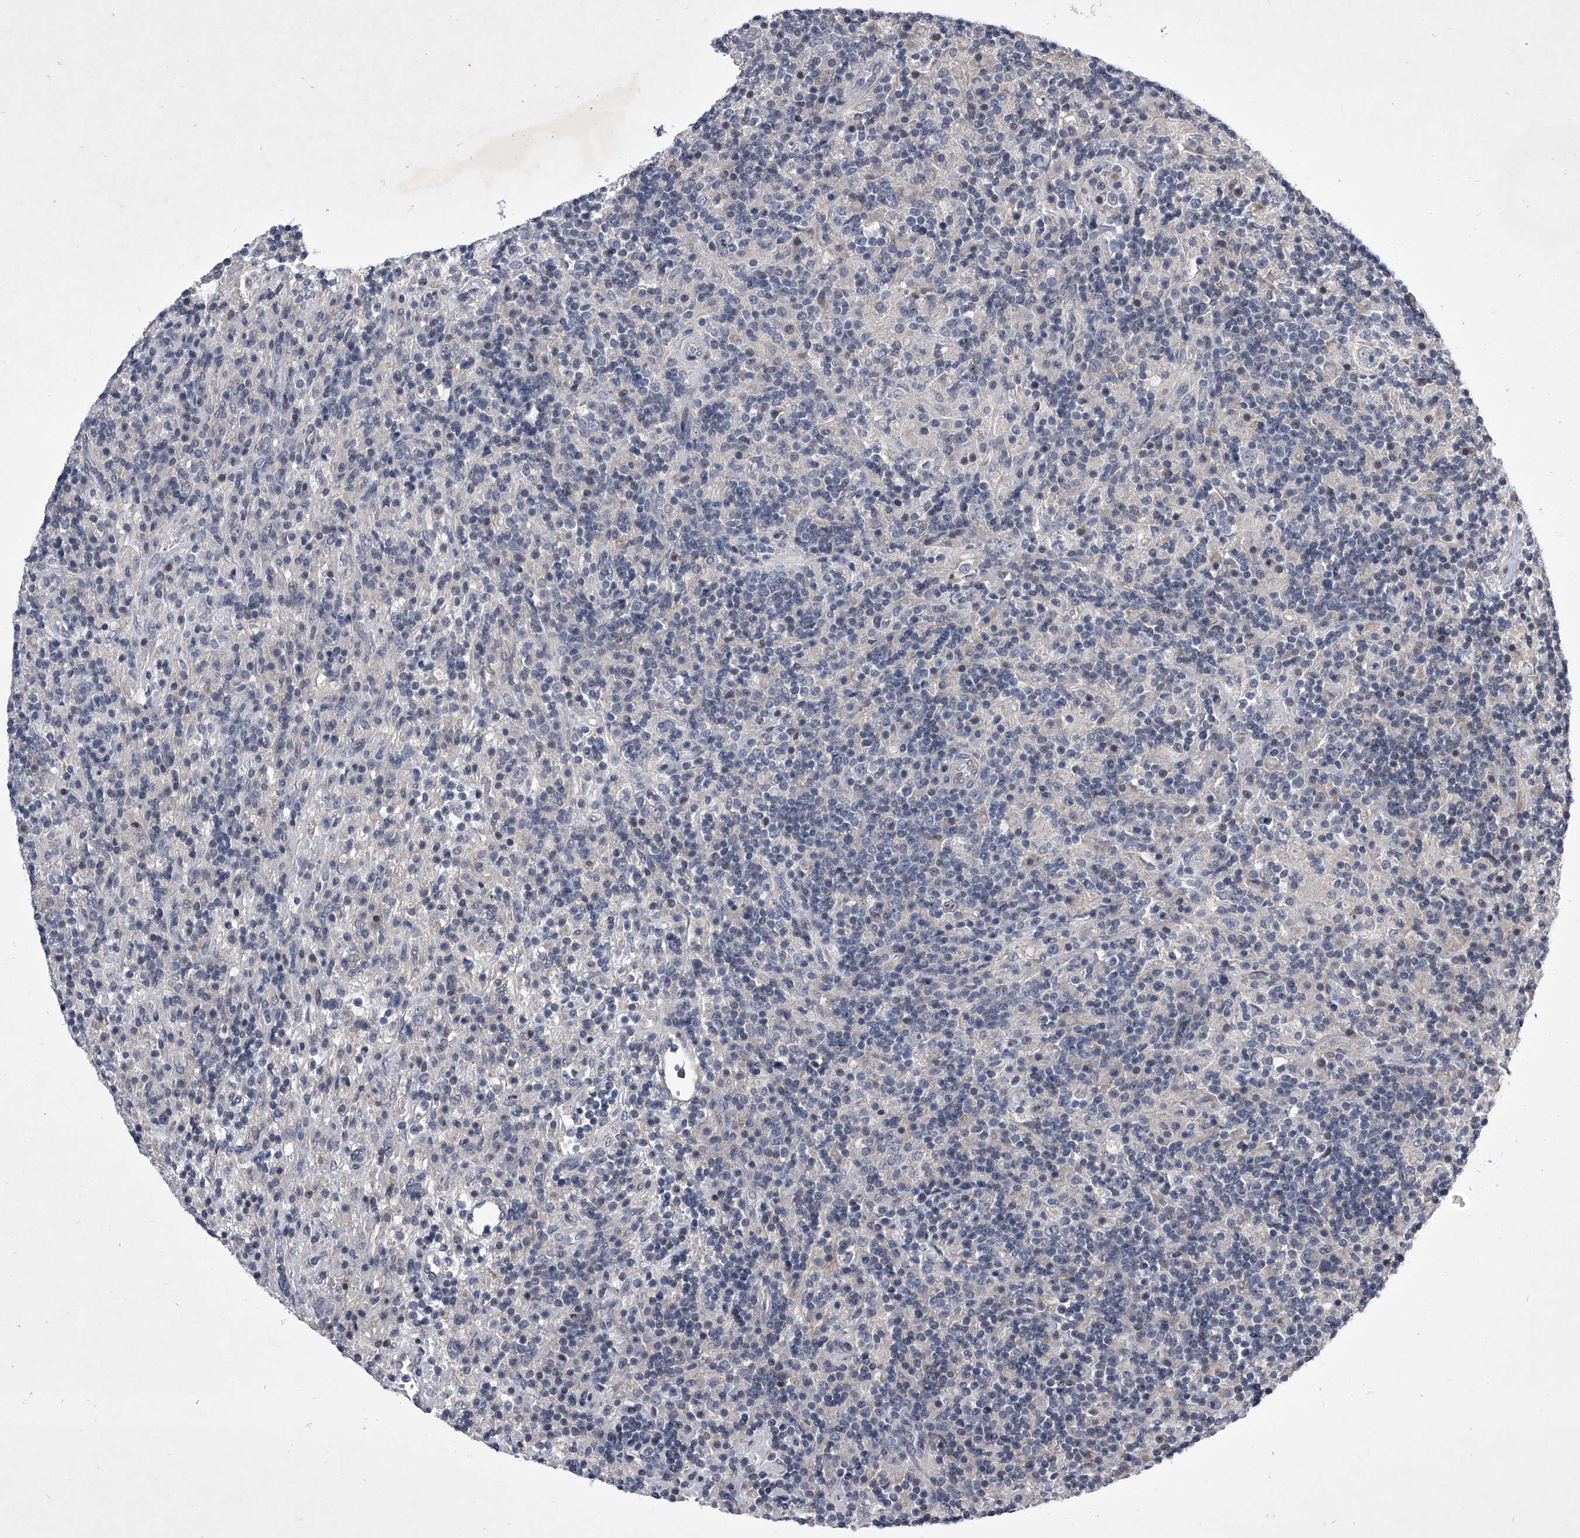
{"staining": {"intensity": "negative", "quantity": "none", "location": "none"}, "tissue": "lymphoma", "cell_type": "Tumor cells", "image_type": "cancer", "snomed": [{"axis": "morphology", "description": "Hodgkin's disease, NOS"}, {"axis": "topography", "description": "Lymph node"}], "caption": "This histopathology image is of Hodgkin's disease stained with immunohistochemistry to label a protein in brown with the nuclei are counter-stained blue. There is no expression in tumor cells.", "gene": "ZNF76", "patient": {"sex": "male", "age": 70}}